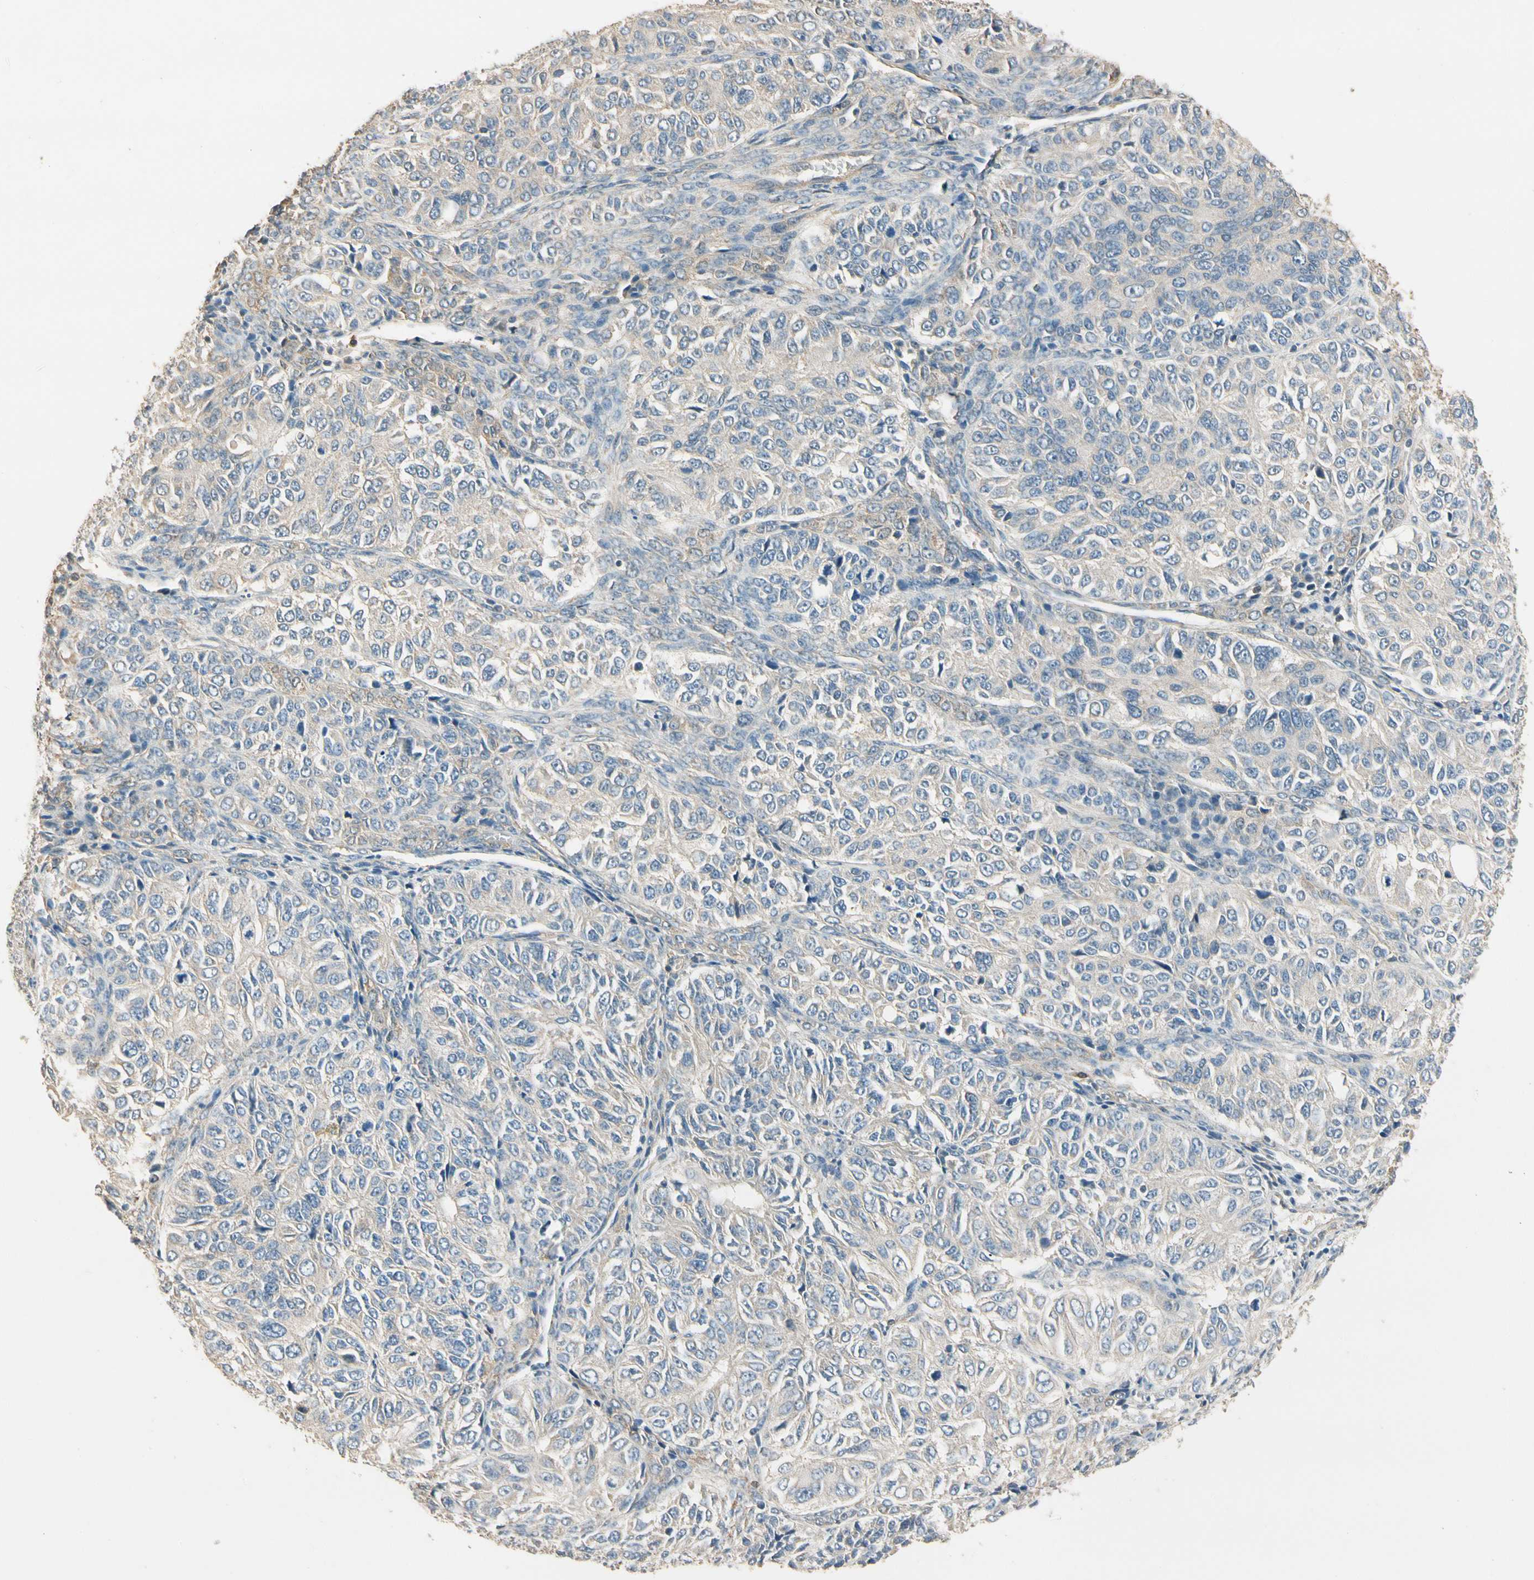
{"staining": {"intensity": "weak", "quantity": "25%-75%", "location": "cytoplasmic/membranous"}, "tissue": "ovarian cancer", "cell_type": "Tumor cells", "image_type": "cancer", "snomed": [{"axis": "morphology", "description": "Carcinoma, endometroid"}, {"axis": "topography", "description": "Ovary"}], "caption": "Immunohistochemistry of human ovarian cancer demonstrates low levels of weak cytoplasmic/membranous expression in approximately 25%-75% of tumor cells. Nuclei are stained in blue.", "gene": "CDH6", "patient": {"sex": "female", "age": 51}}